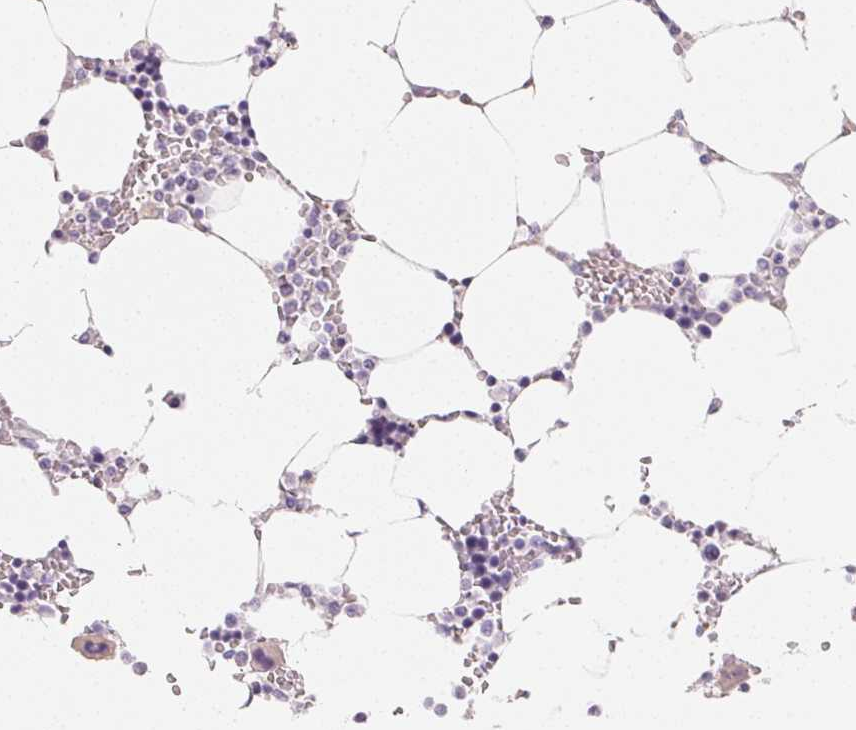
{"staining": {"intensity": "negative", "quantity": "none", "location": "none"}, "tissue": "bone marrow", "cell_type": "Hematopoietic cells", "image_type": "normal", "snomed": [{"axis": "morphology", "description": "Normal tissue, NOS"}, {"axis": "topography", "description": "Bone marrow"}], "caption": "Histopathology image shows no protein expression in hematopoietic cells of benign bone marrow.", "gene": "ACP3", "patient": {"sex": "male", "age": 64}}